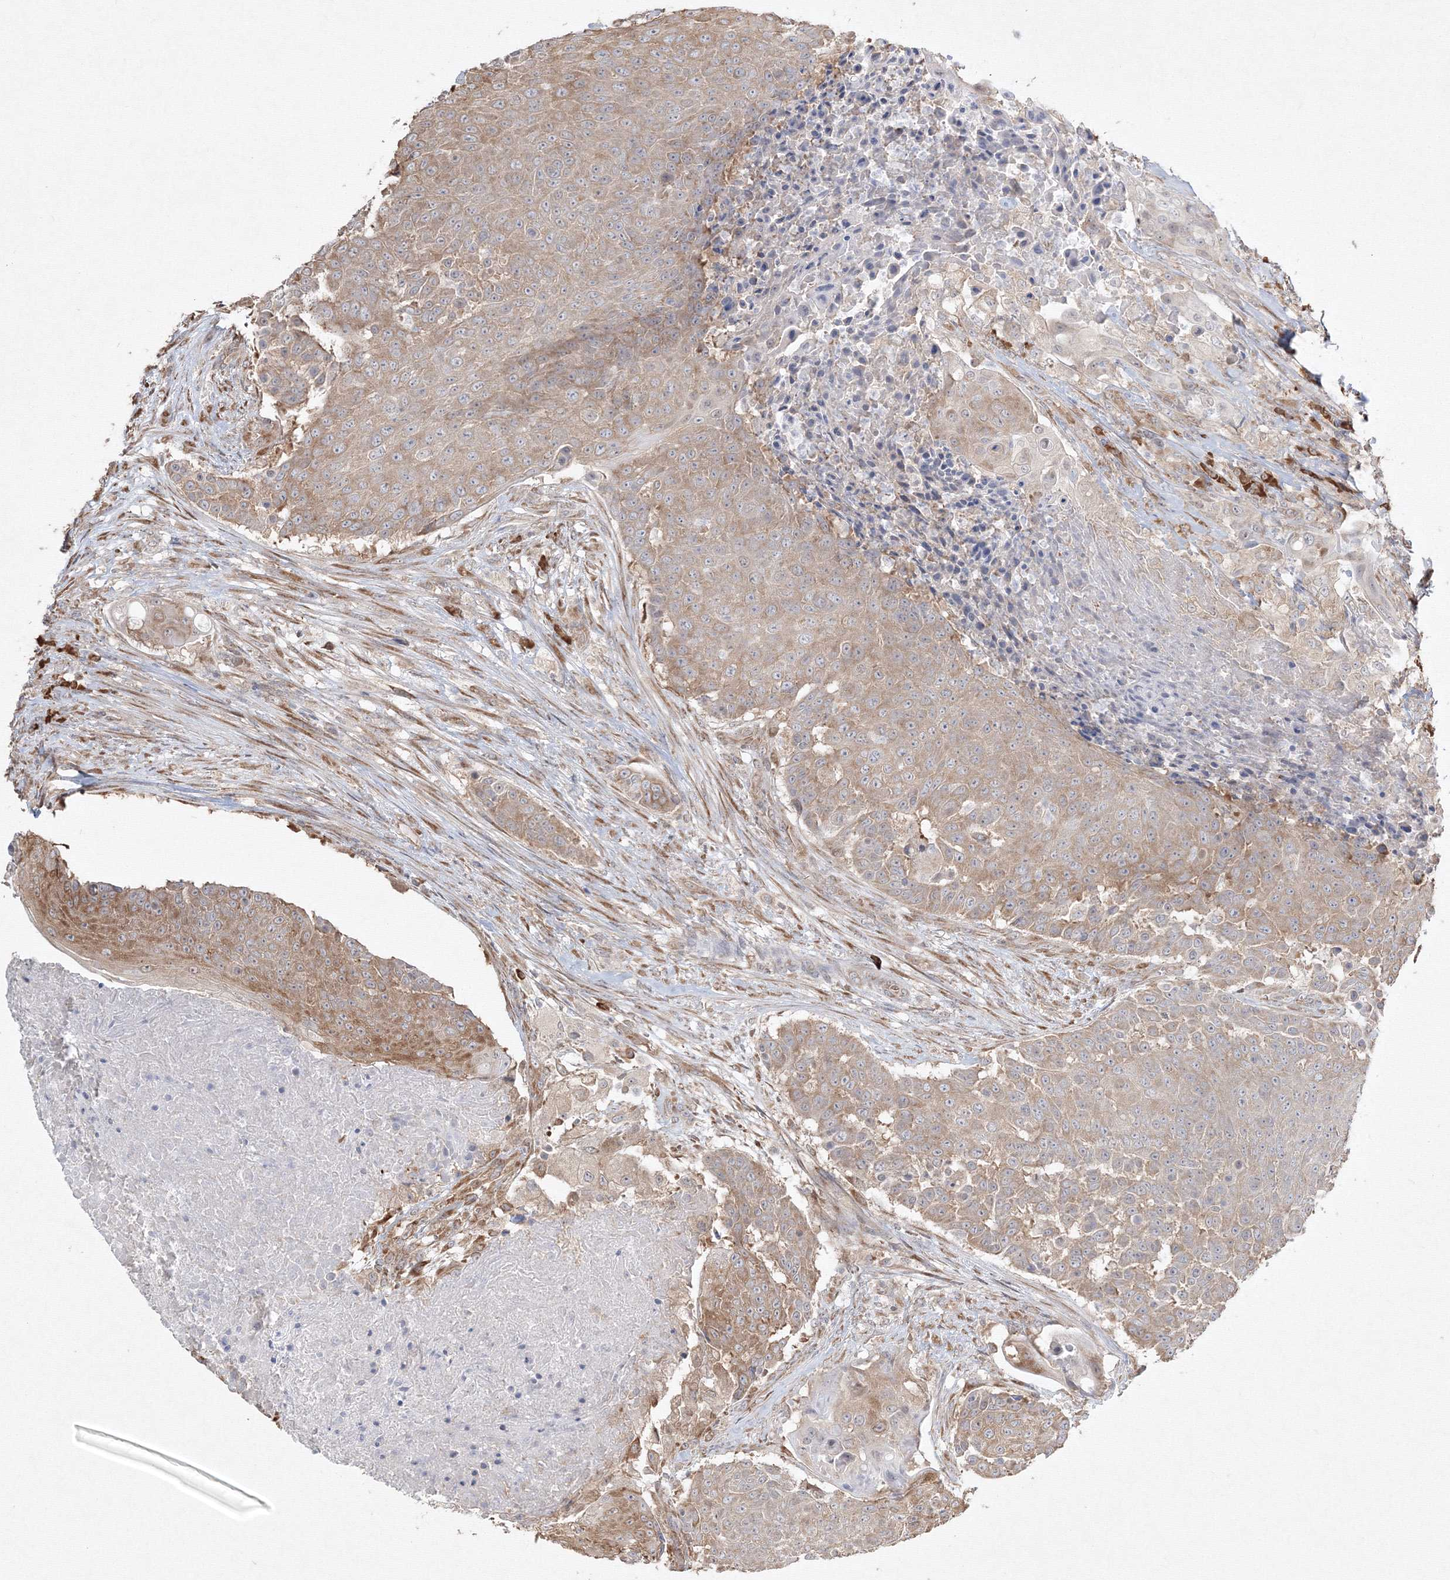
{"staining": {"intensity": "moderate", "quantity": ">75%", "location": "cytoplasmic/membranous"}, "tissue": "urothelial cancer", "cell_type": "Tumor cells", "image_type": "cancer", "snomed": [{"axis": "morphology", "description": "Urothelial carcinoma, High grade"}, {"axis": "topography", "description": "Urinary bladder"}], "caption": "High-grade urothelial carcinoma stained with DAB (3,3'-diaminobenzidine) immunohistochemistry (IHC) reveals medium levels of moderate cytoplasmic/membranous positivity in approximately >75% of tumor cells.", "gene": "FBXL8", "patient": {"sex": "female", "age": 63}}